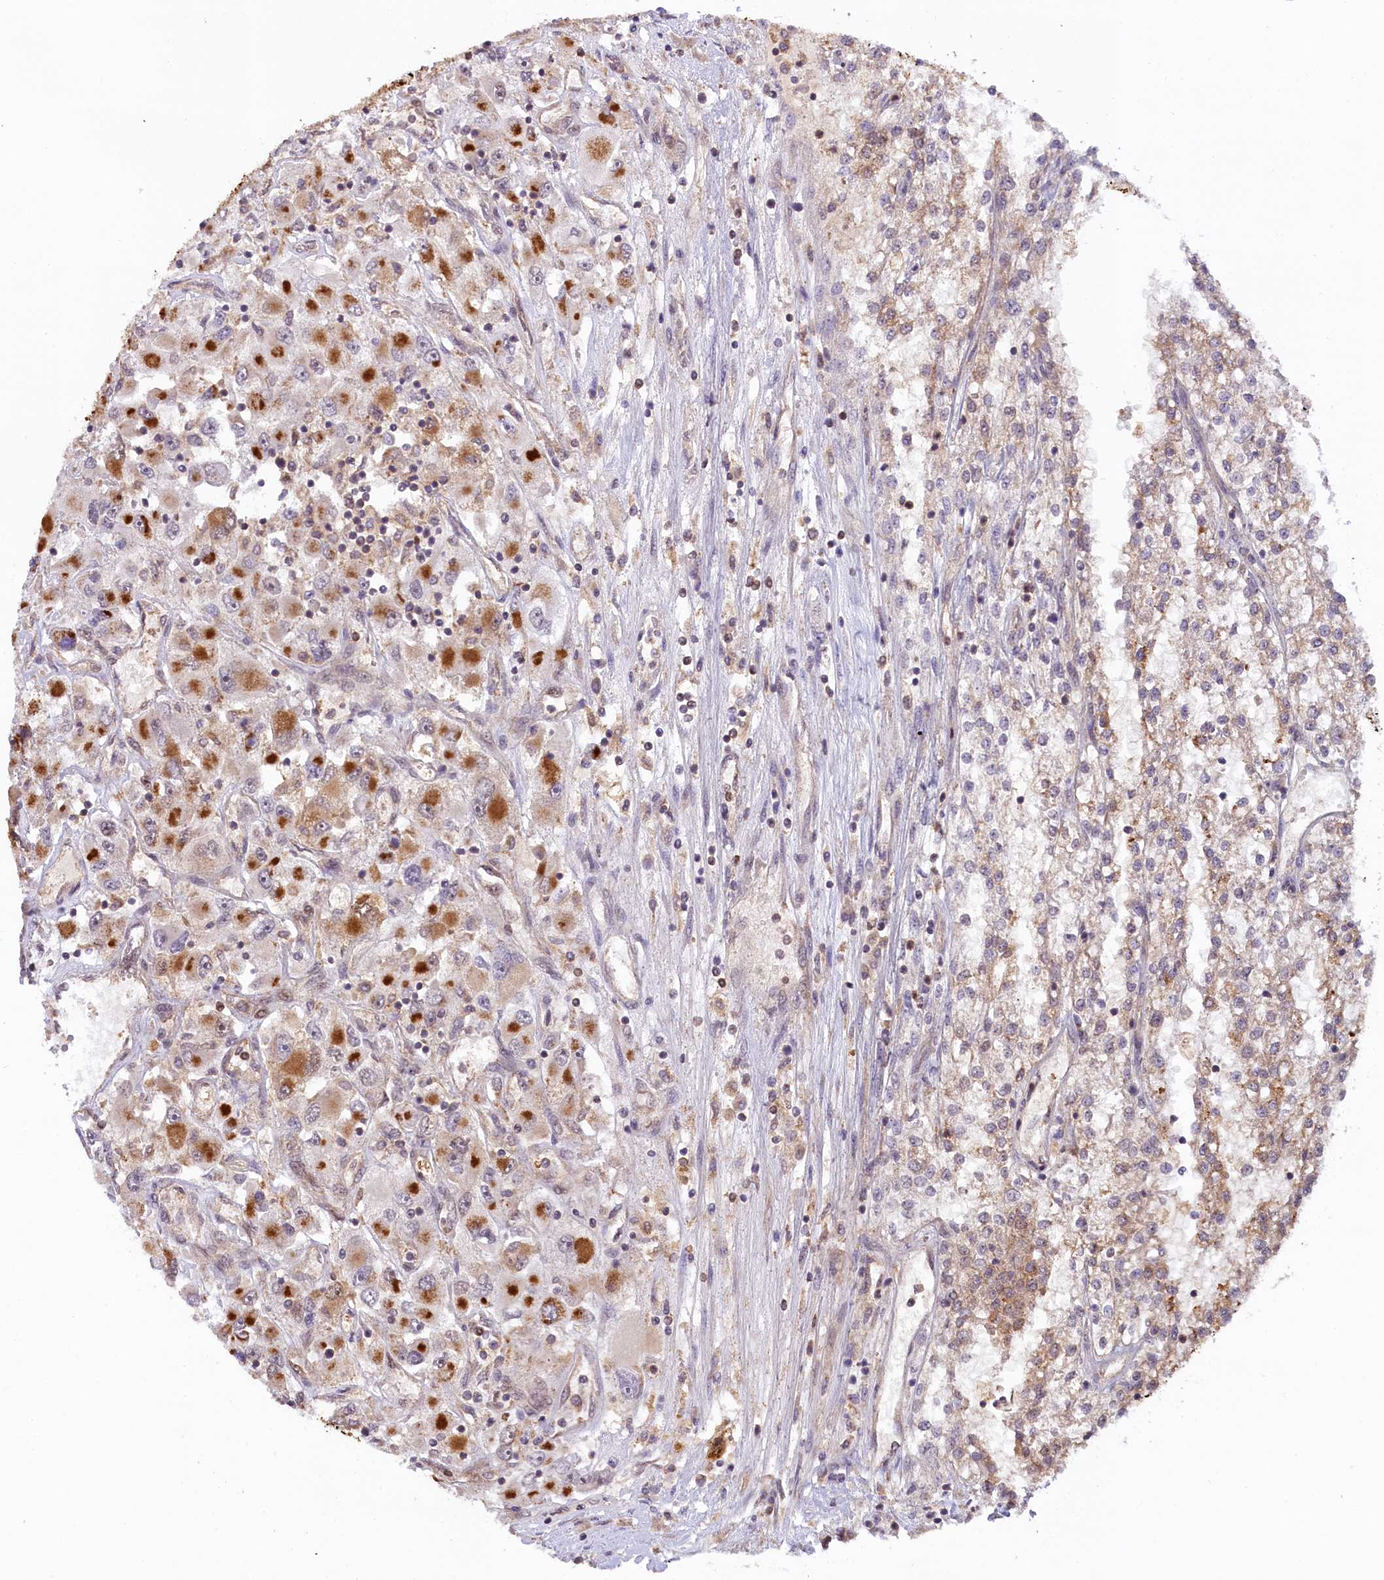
{"staining": {"intensity": "moderate", "quantity": ">75%", "location": "cytoplasmic/membranous"}, "tissue": "renal cancer", "cell_type": "Tumor cells", "image_type": "cancer", "snomed": [{"axis": "morphology", "description": "Adenocarcinoma, NOS"}, {"axis": "topography", "description": "Kidney"}], "caption": "A high-resolution image shows immunohistochemistry staining of renal cancer, which exhibits moderate cytoplasmic/membranous positivity in about >75% of tumor cells.", "gene": "CARD8", "patient": {"sex": "female", "age": 52}}